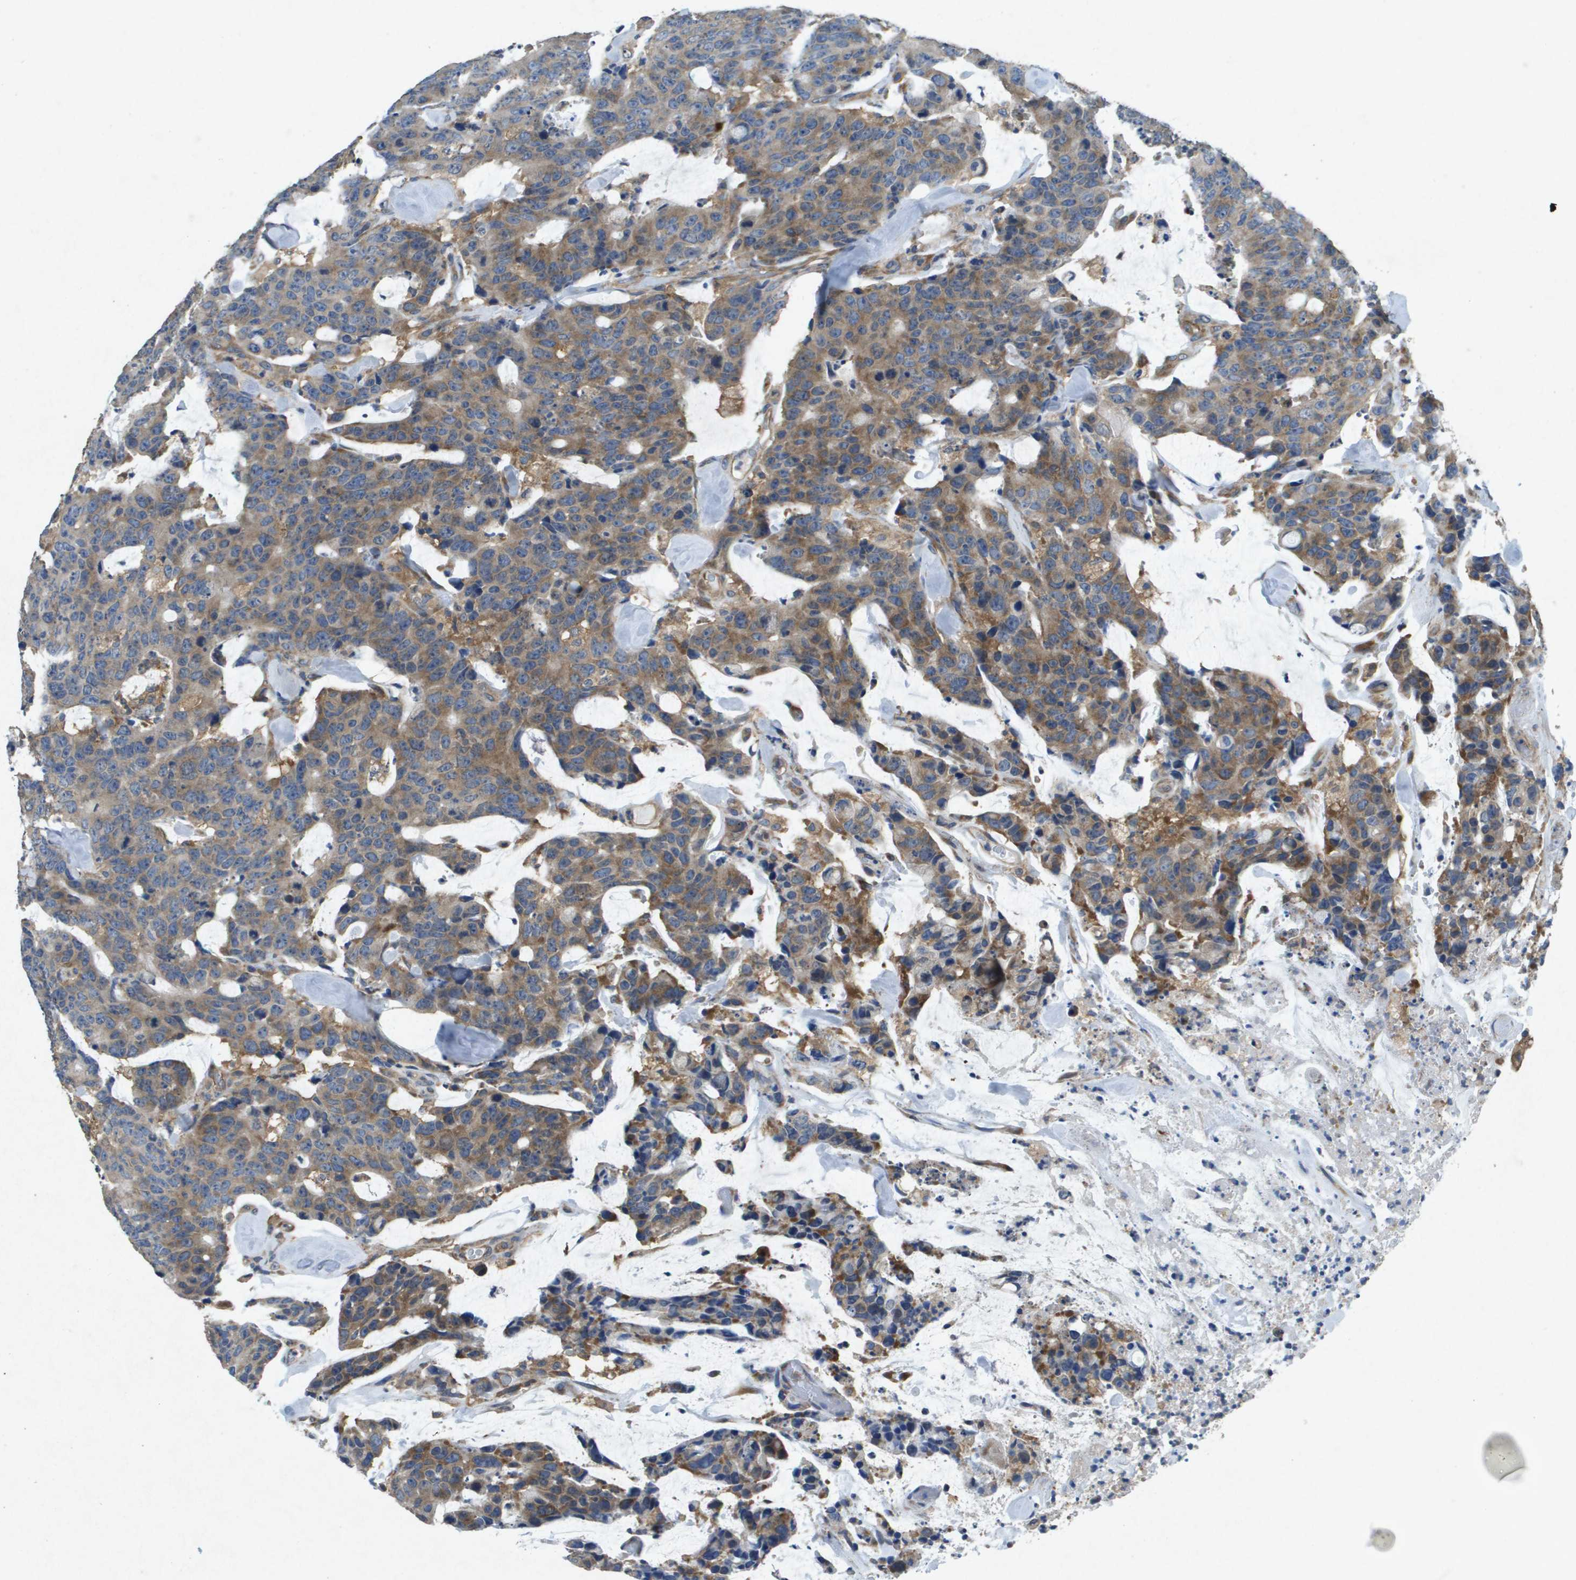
{"staining": {"intensity": "moderate", "quantity": ">75%", "location": "cytoplasmic/membranous"}, "tissue": "colorectal cancer", "cell_type": "Tumor cells", "image_type": "cancer", "snomed": [{"axis": "morphology", "description": "Adenocarcinoma, NOS"}, {"axis": "topography", "description": "Colon"}], "caption": "A high-resolution micrograph shows immunohistochemistry staining of adenocarcinoma (colorectal), which displays moderate cytoplasmic/membranous expression in approximately >75% of tumor cells. The staining is performed using DAB brown chromogen to label protein expression. The nuclei are counter-stained blue using hematoxylin.", "gene": "PTPRT", "patient": {"sex": "female", "age": 86}}